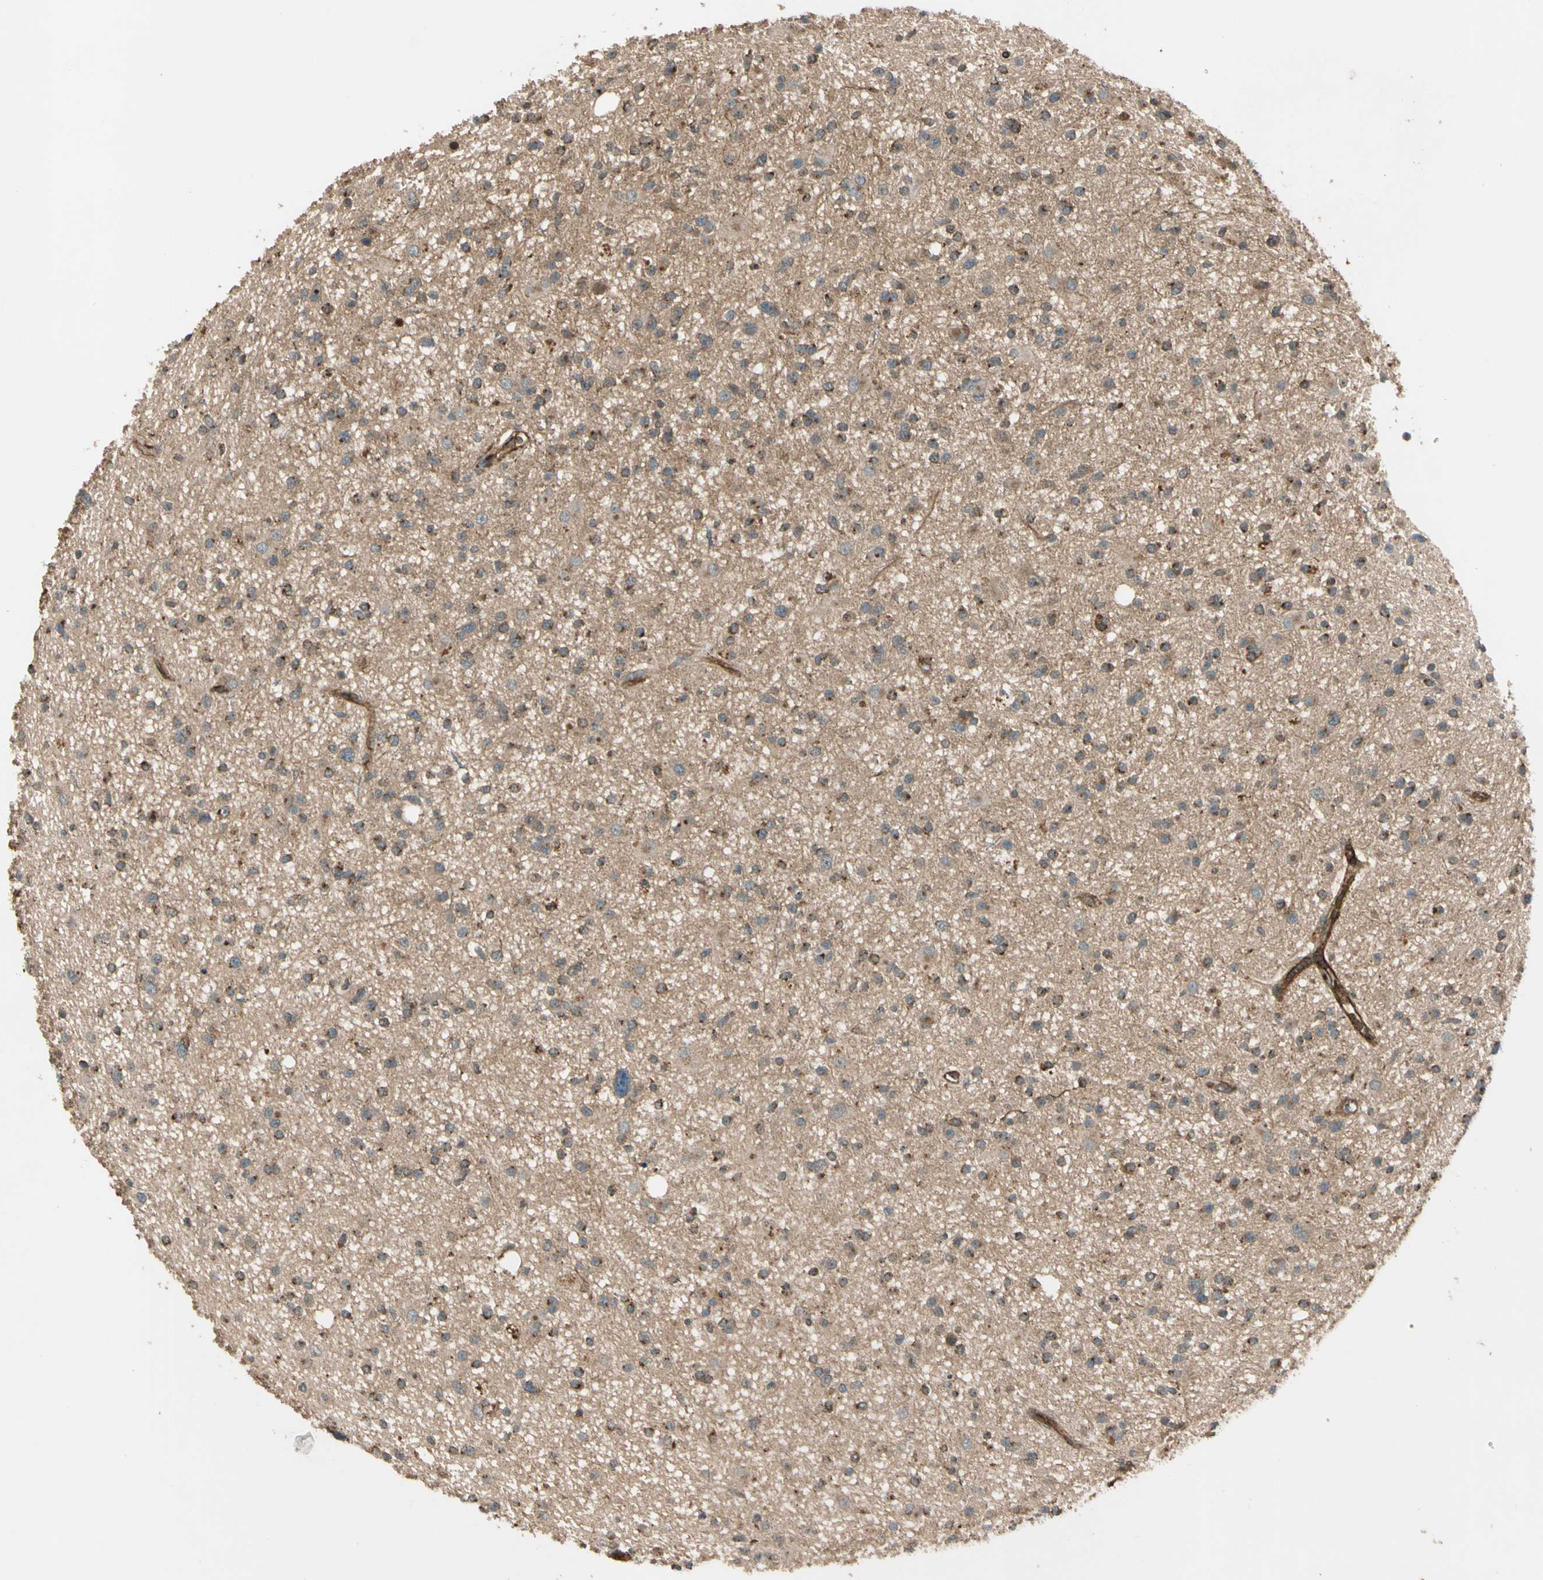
{"staining": {"intensity": "moderate", "quantity": "25%-75%", "location": "cytoplasmic/membranous"}, "tissue": "glioma", "cell_type": "Tumor cells", "image_type": "cancer", "snomed": [{"axis": "morphology", "description": "Glioma, malignant, High grade"}, {"axis": "topography", "description": "Brain"}], "caption": "DAB immunohistochemical staining of human high-grade glioma (malignant) demonstrates moderate cytoplasmic/membranous protein positivity in approximately 25%-75% of tumor cells.", "gene": "GCK", "patient": {"sex": "male", "age": 33}}